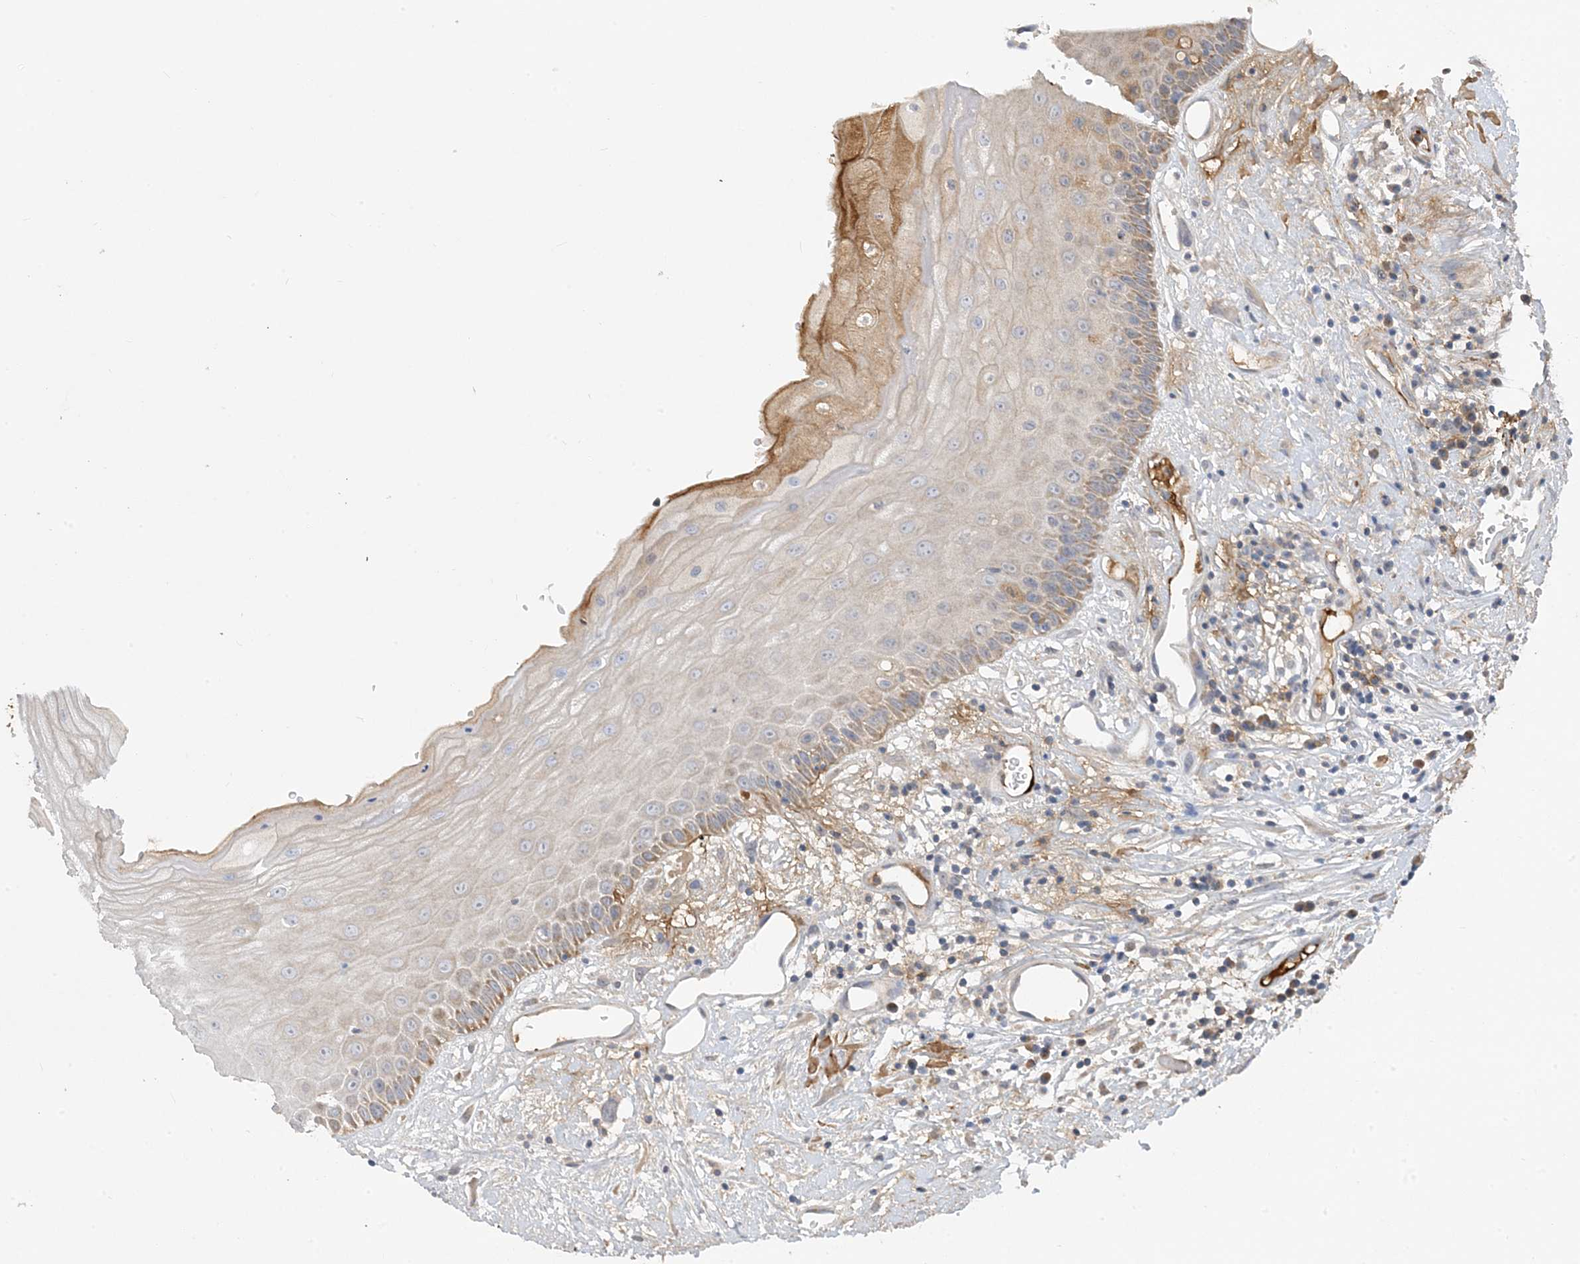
{"staining": {"intensity": "moderate", "quantity": "<25%", "location": "cytoplasmic/membranous"}, "tissue": "oral mucosa", "cell_type": "Squamous epithelial cells", "image_type": "normal", "snomed": [{"axis": "morphology", "description": "Normal tissue, NOS"}, {"axis": "topography", "description": "Oral tissue"}], "caption": "Immunohistochemical staining of benign human oral mucosa shows low levels of moderate cytoplasmic/membranous staining in about <25% of squamous epithelial cells. Immunohistochemistry stains the protein of interest in brown and the nuclei are stained blue.", "gene": "ECHDC1", "patient": {"sex": "female", "age": 76}}